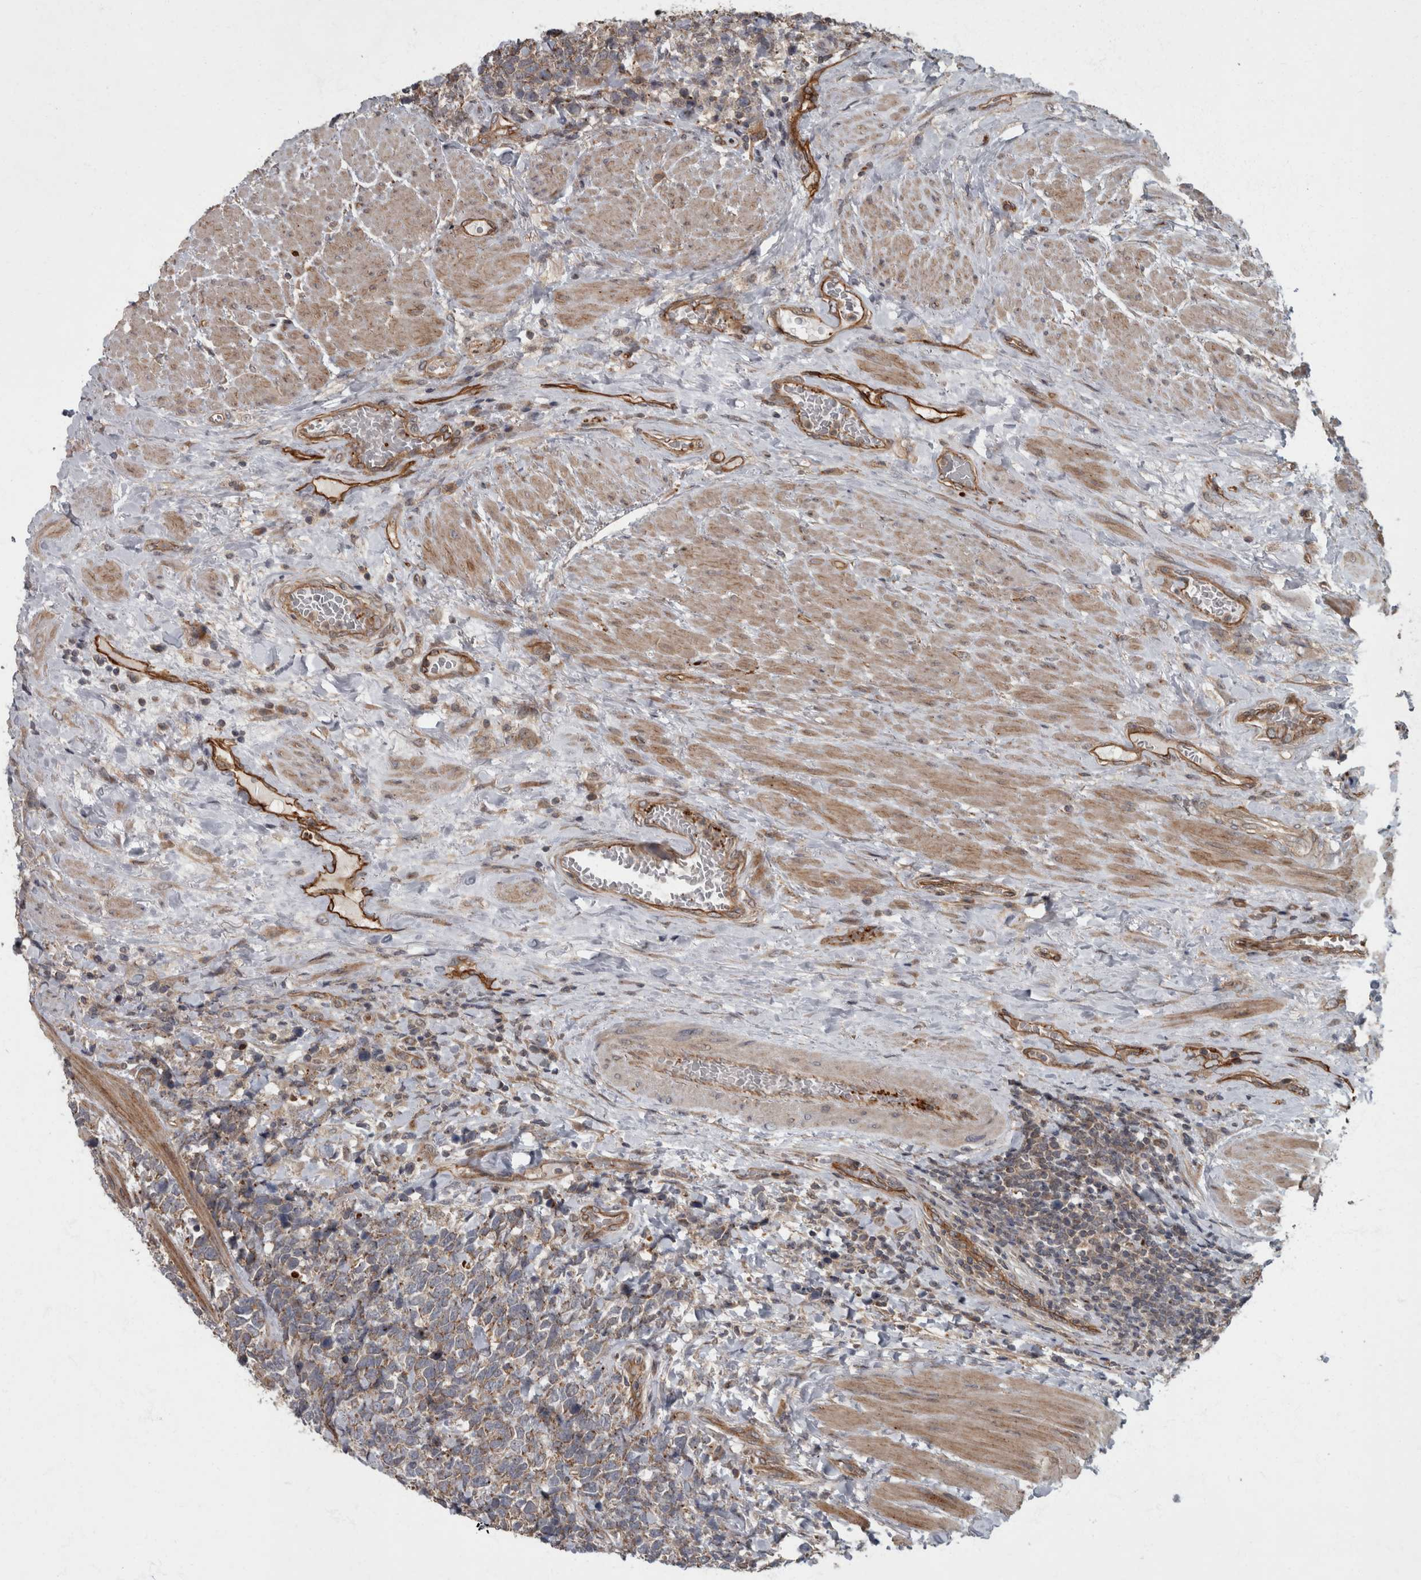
{"staining": {"intensity": "weak", "quantity": ">75%", "location": "cytoplasmic/membranous"}, "tissue": "urothelial cancer", "cell_type": "Tumor cells", "image_type": "cancer", "snomed": [{"axis": "morphology", "description": "Urothelial carcinoma, High grade"}, {"axis": "topography", "description": "Urinary bladder"}], "caption": "This image shows immunohistochemistry (IHC) staining of high-grade urothelial carcinoma, with low weak cytoplasmic/membranous positivity in about >75% of tumor cells.", "gene": "VEGFD", "patient": {"sex": "female", "age": 82}}